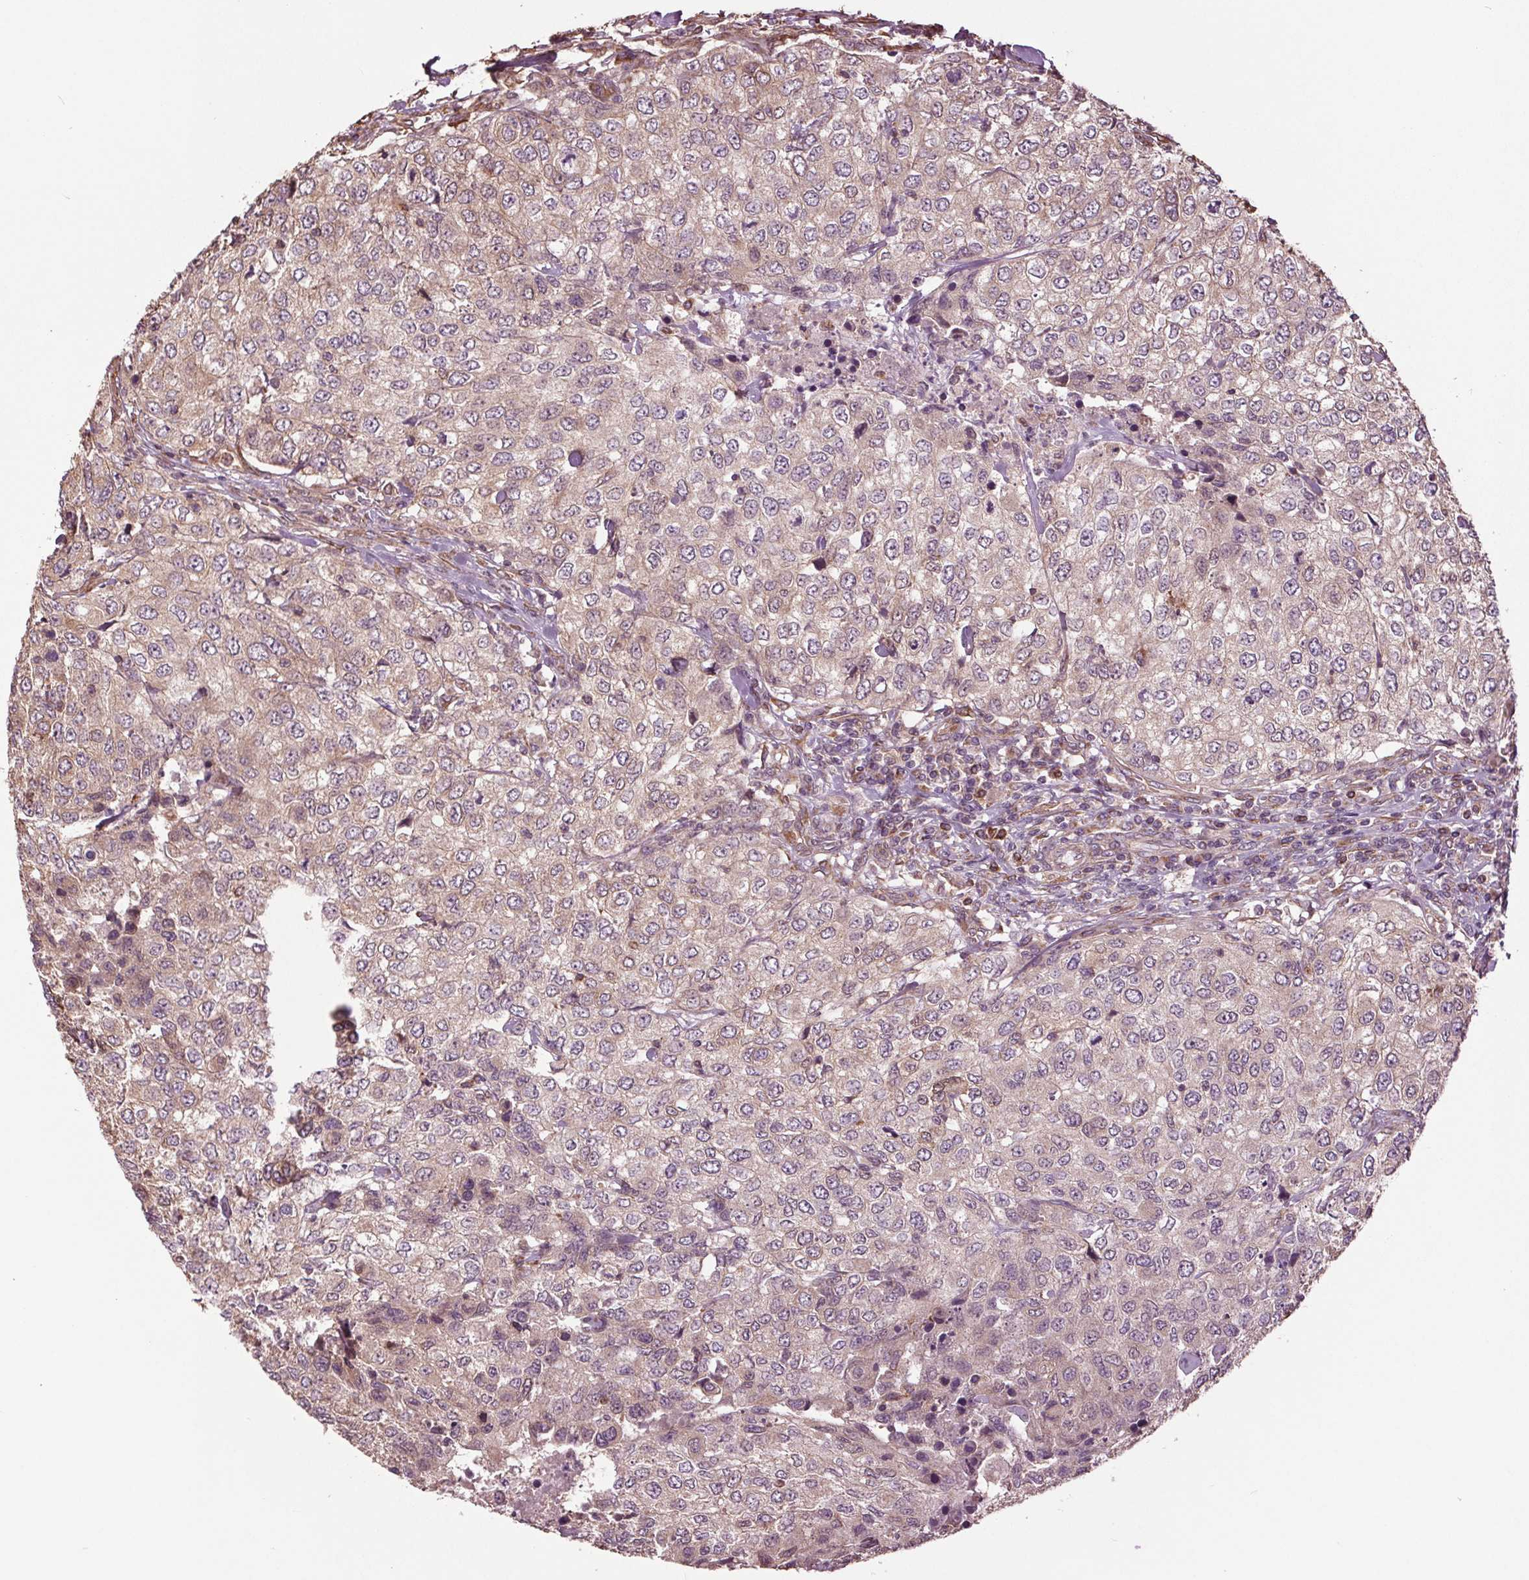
{"staining": {"intensity": "weak", "quantity": "<25%", "location": "cytoplasmic/membranous"}, "tissue": "urothelial cancer", "cell_type": "Tumor cells", "image_type": "cancer", "snomed": [{"axis": "morphology", "description": "Urothelial carcinoma, High grade"}, {"axis": "topography", "description": "Urinary bladder"}], "caption": "This is an immunohistochemistry micrograph of human urothelial cancer. There is no positivity in tumor cells.", "gene": "RNPEP", "patient": {"sex": "female", "age": 78}}